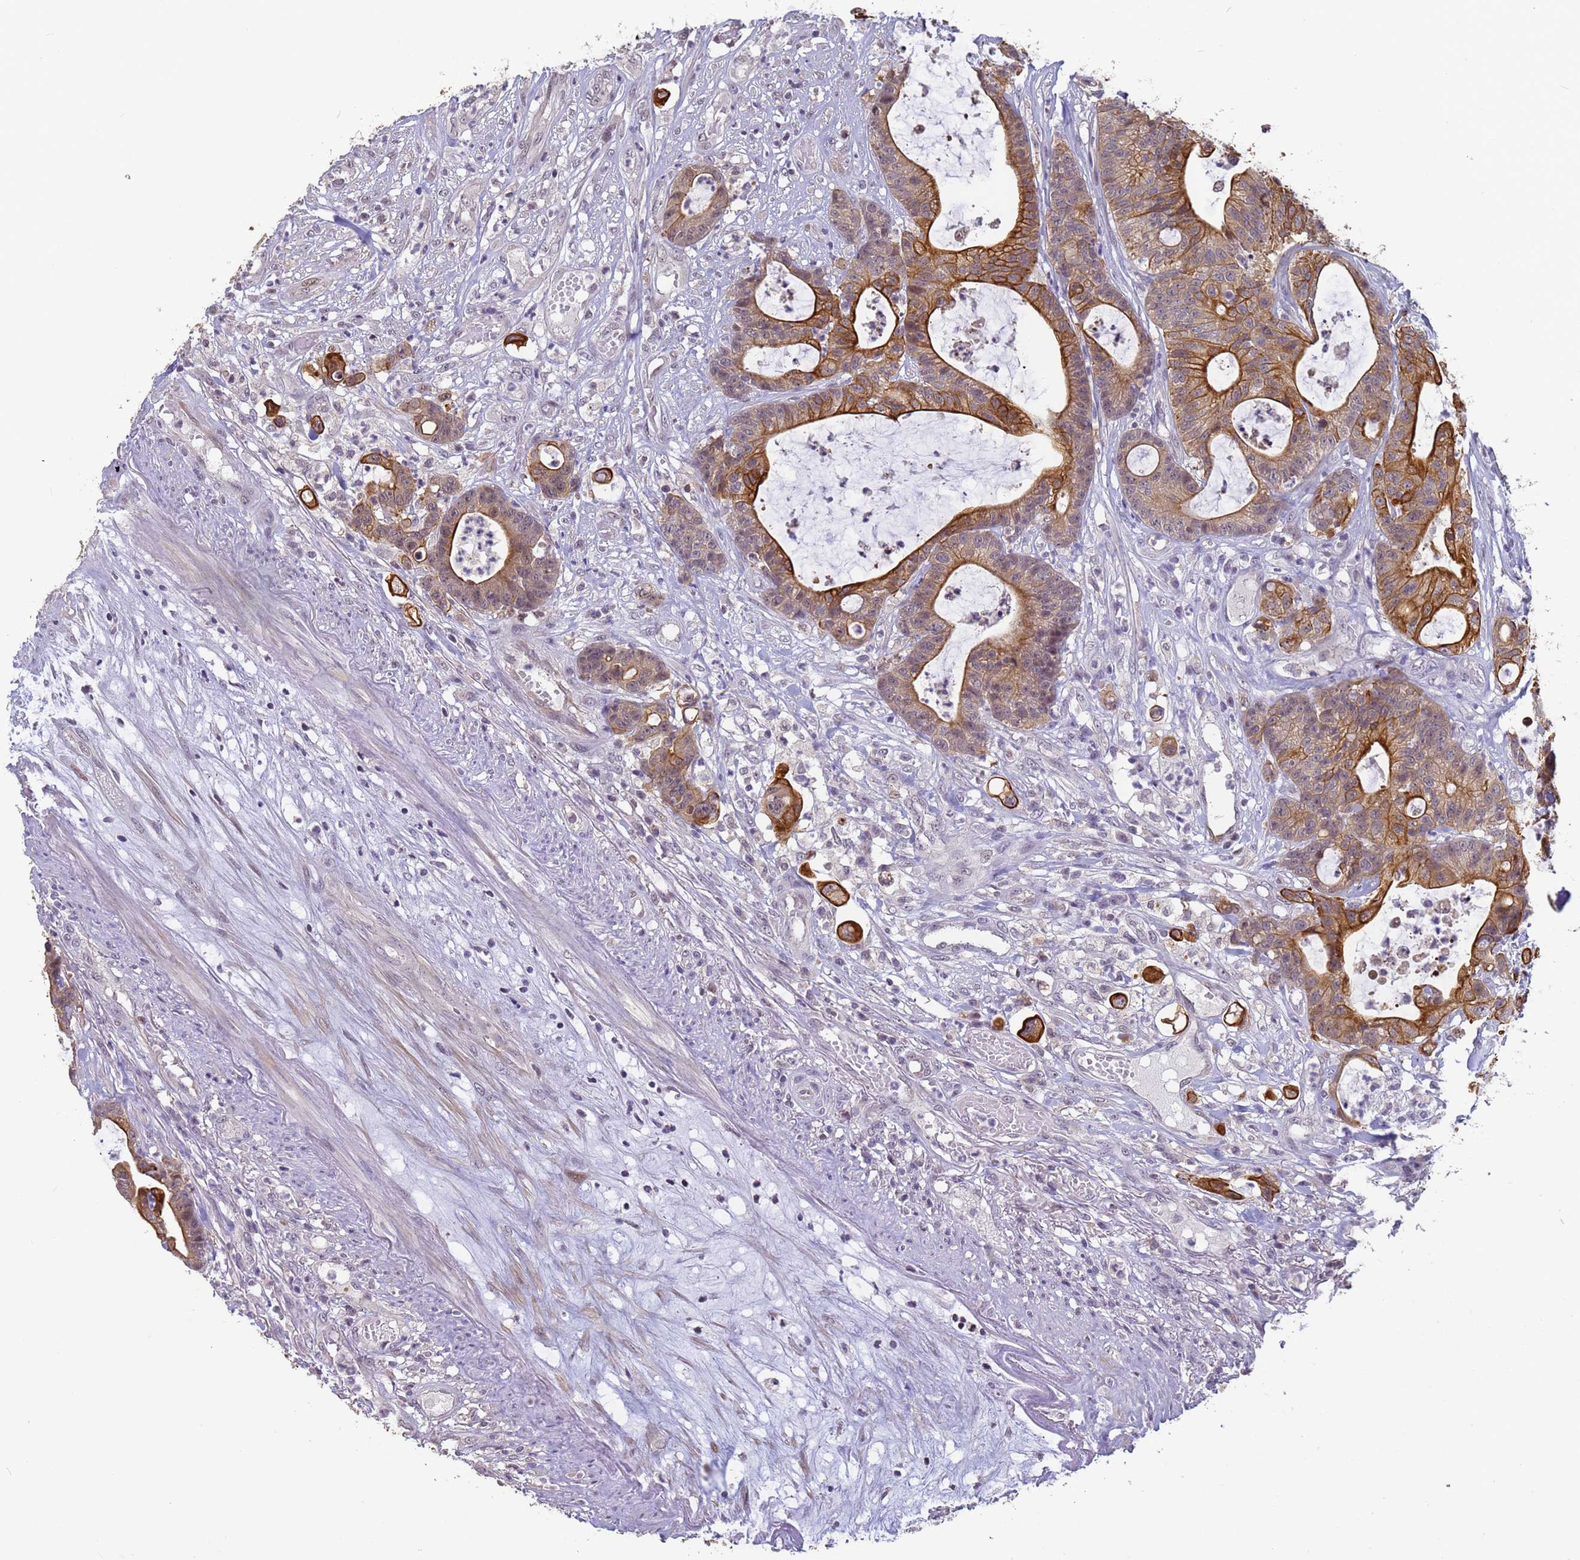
{"staining": {"intensity": "strong", "quantity": ">75%", "location": "cytoplasmic/membranous"}, "tissue": "colorectal cancer", "cell_type": "Tumor cells", "image_type": "cancer", "snomed": [{"axis": "morphology", "description": "Adenocarcinoma, NOS"}, {"axis": "topography", "description": "Colon"}], "caption": "Tumor cells show strong cytoplasmic/membranous expression in approximately >75% of cells in adenocarcinoma (colorectal).", "gene": "VWA3A", "patient": {"sex": "female", "age": 84}}